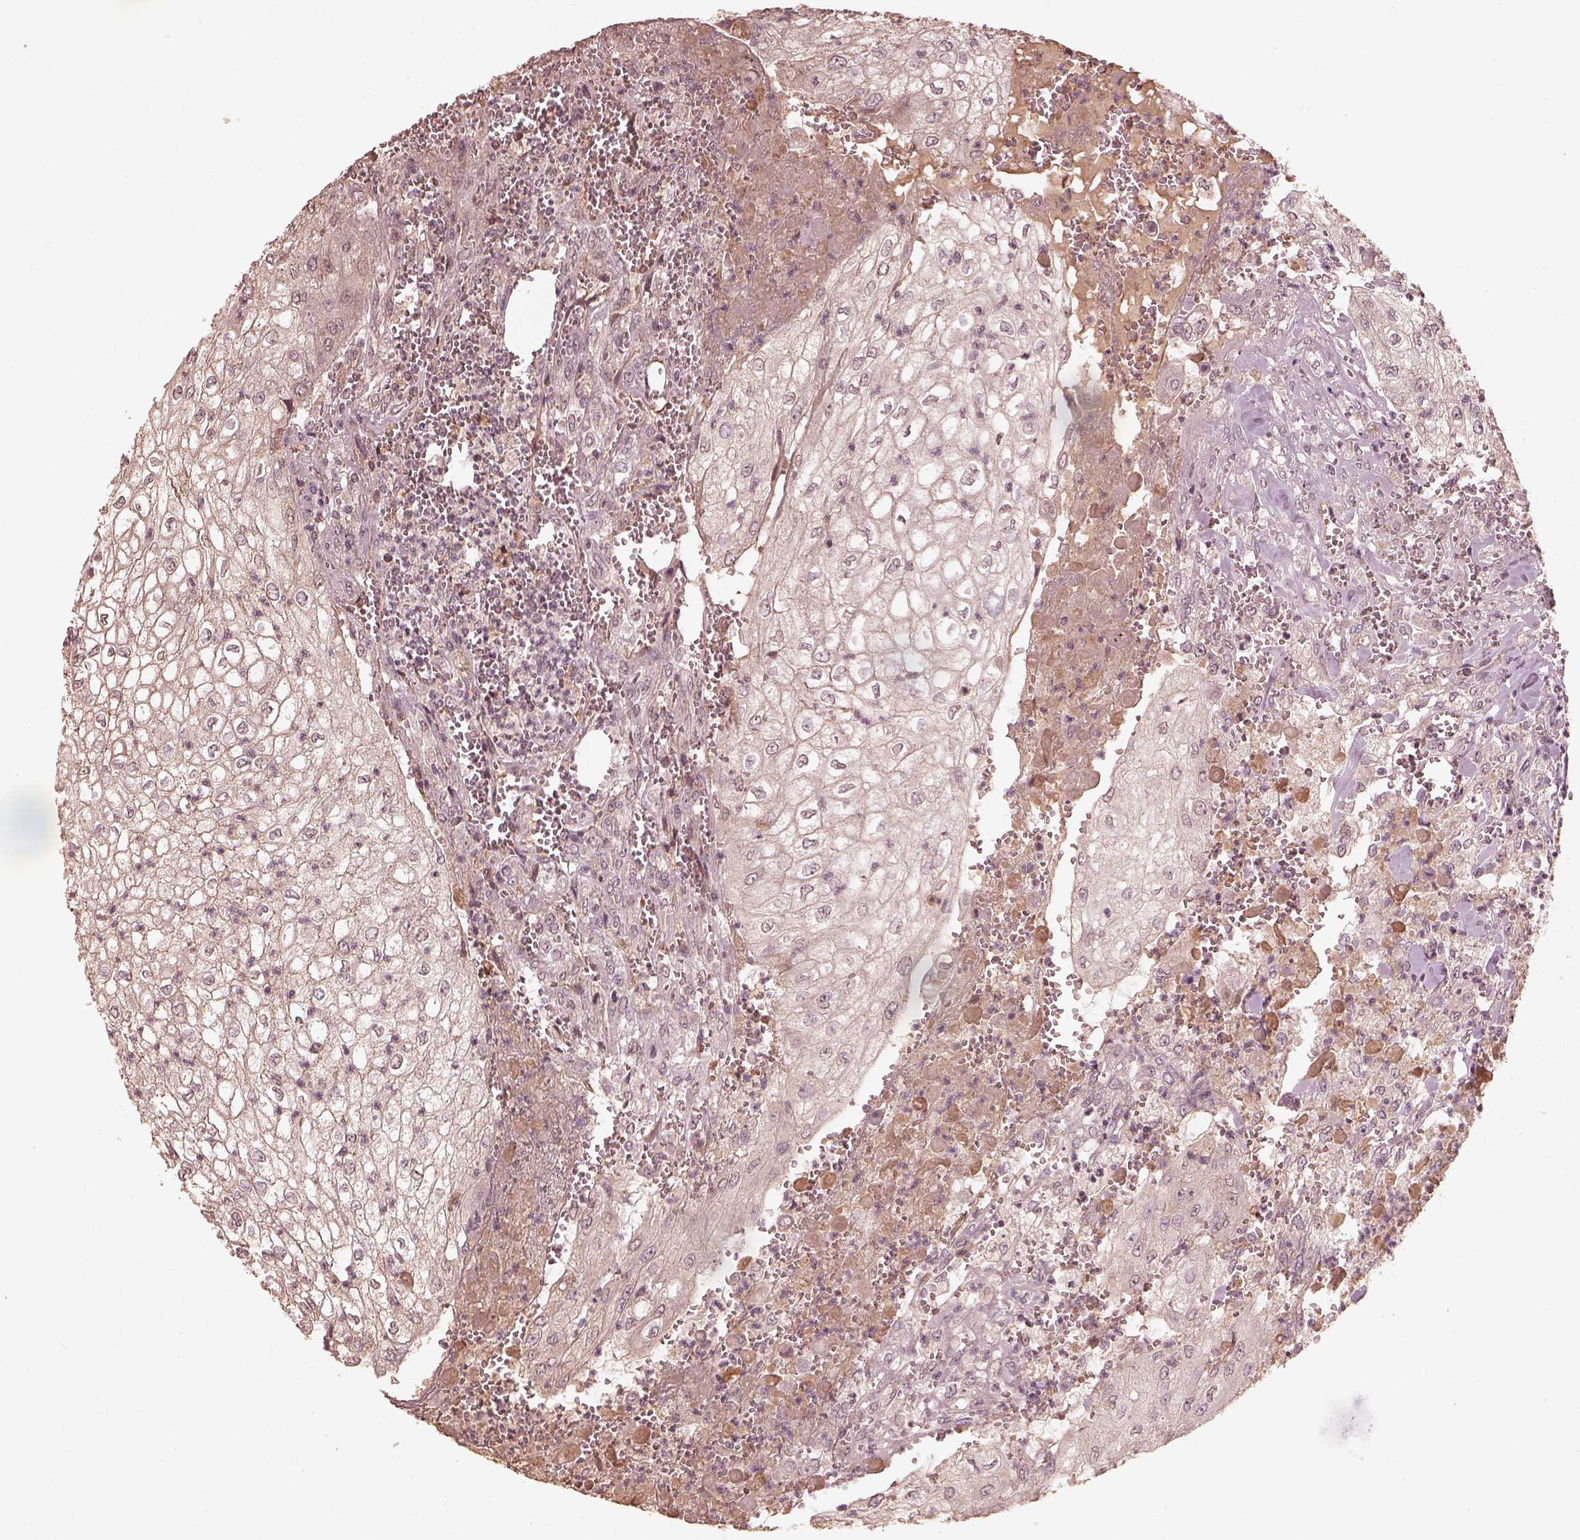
{"staining": {"intensity": "negative", "quantity": "none", "location": "none"}, "tissue": "urothelial cancer", "cell_type": "Tumor cells", "image_type": "cancer", "snomed": [{"axis": "morphology", "description": "Urothelial carcinoma, High grade"}, {"axis": "topography", "description": "Urinary bladder"}], "caption": "Tumor cells are negative for brown protein staining in urothelial cancer.", "gene": "CALR3", "patient": {"sex": "male", "age": 62}}